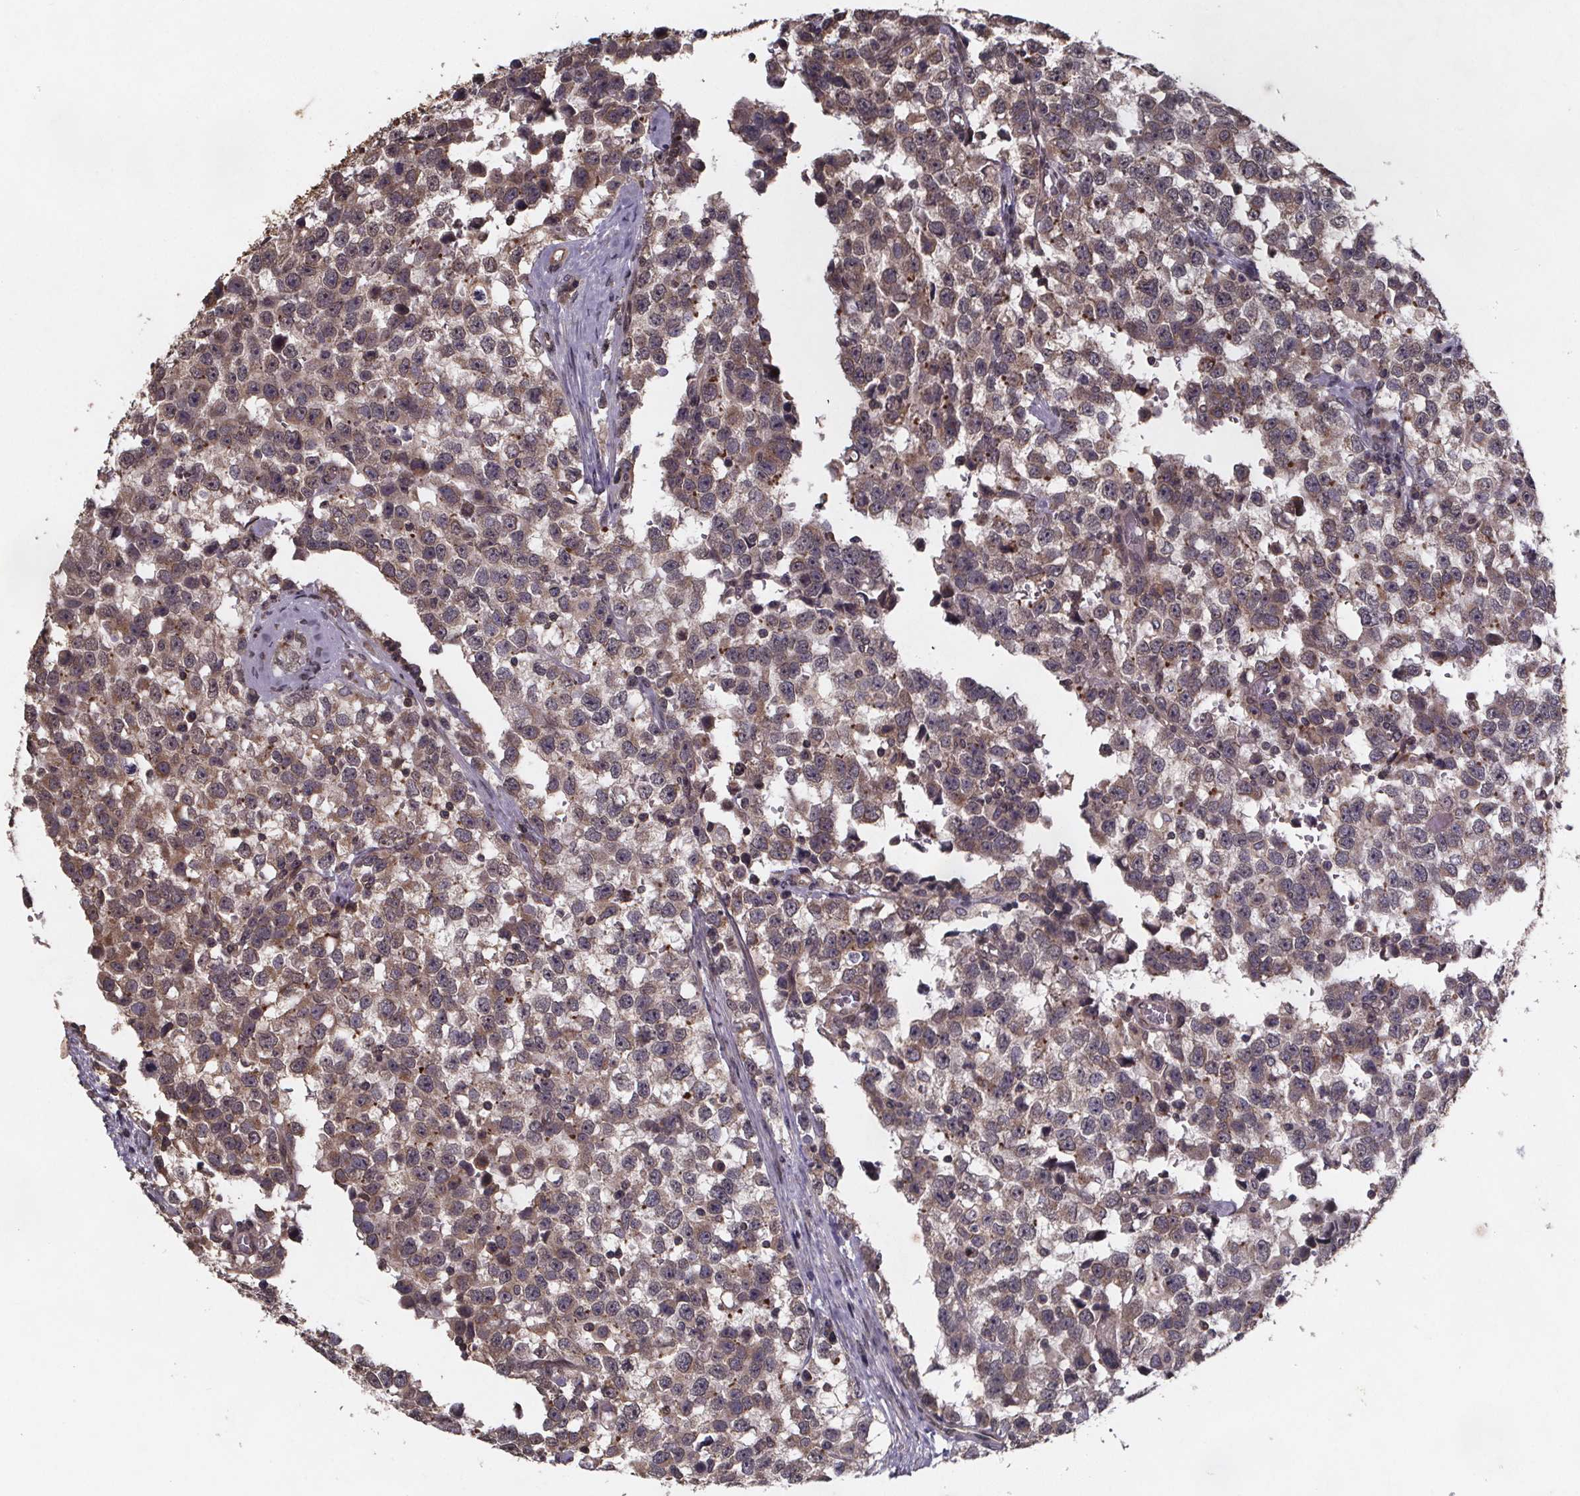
{"staining": {"intensity": "moderate", "quantity": ">75%", "location": "cytoplasmic/membranous"}, "tissue": "testis cancer", "cell_type": "Tumor cells", "image_type": "cancer", "snomed": [{"axis": "morphology", "description": "Seminoma, NOS"}, {"axis": "topography", "description": "Testis"}], "caption": "The image demonstrates a brown stain indicating the presence of a protein in the cytoplasmic/membranous of tumor cells in seminoma (testis).", "gene": "PIERCE2", "patient": {"sex": "male", "age": 34}}